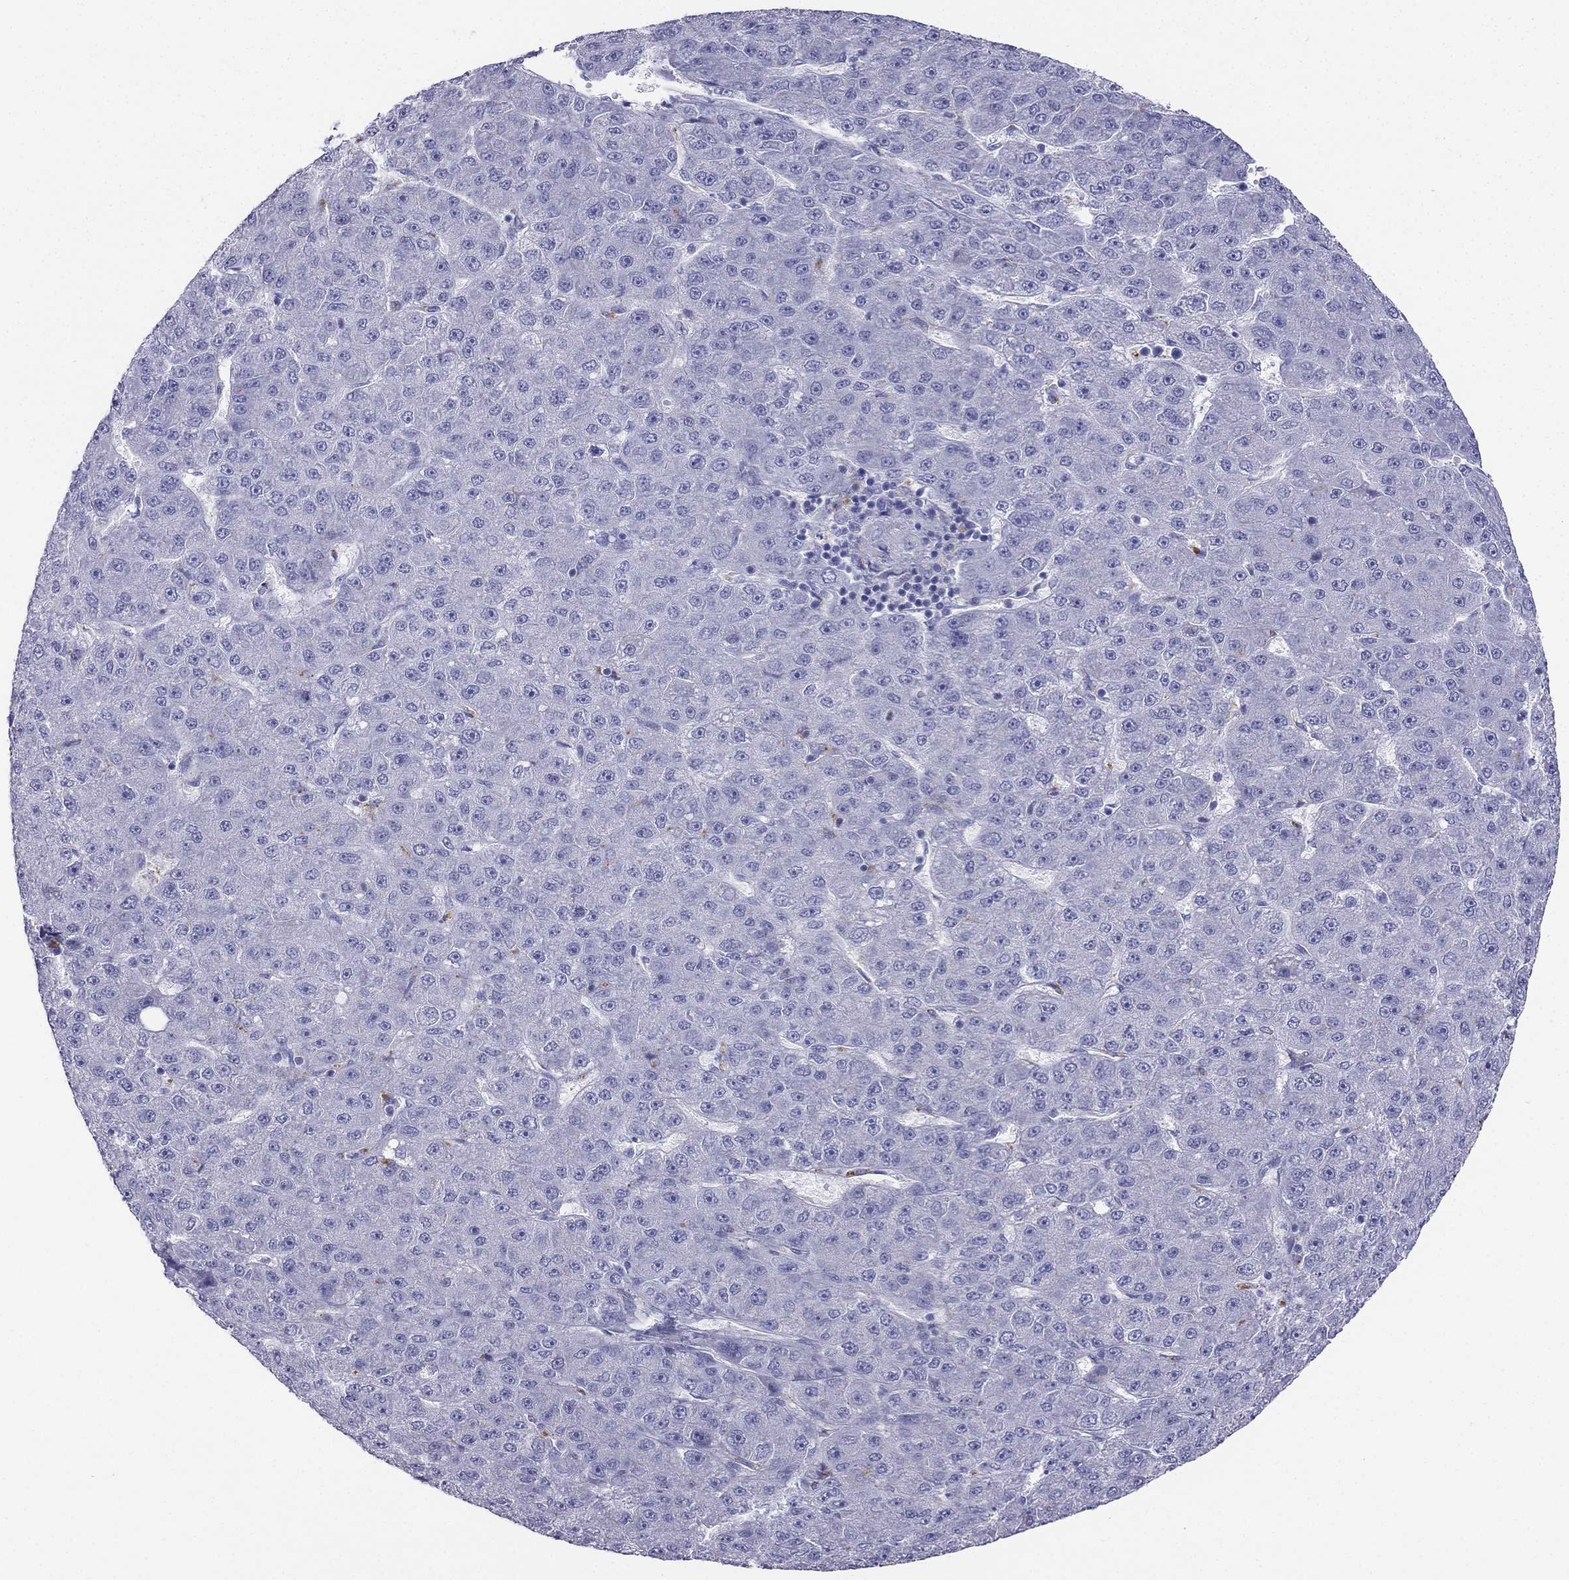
{"staining": {"intensity": "negative", "quantity": "none", "location": "none"}, "tissue": "liver cancer", "cell_type": "Tumor cells", "image_type": "cancer", "snomed": [{"axis": "morphology", "description": "Carcinoma, Hepatocellular, NOS"}, {"axis": "topography", "description": "Liver"}], "caption": "IHC of liver cancer (hepatocellular carcinoma) demonstrates no staining in tumor cells.", "gene": "ALOXE3", "patient": {"sex": "male", "age": 67}}